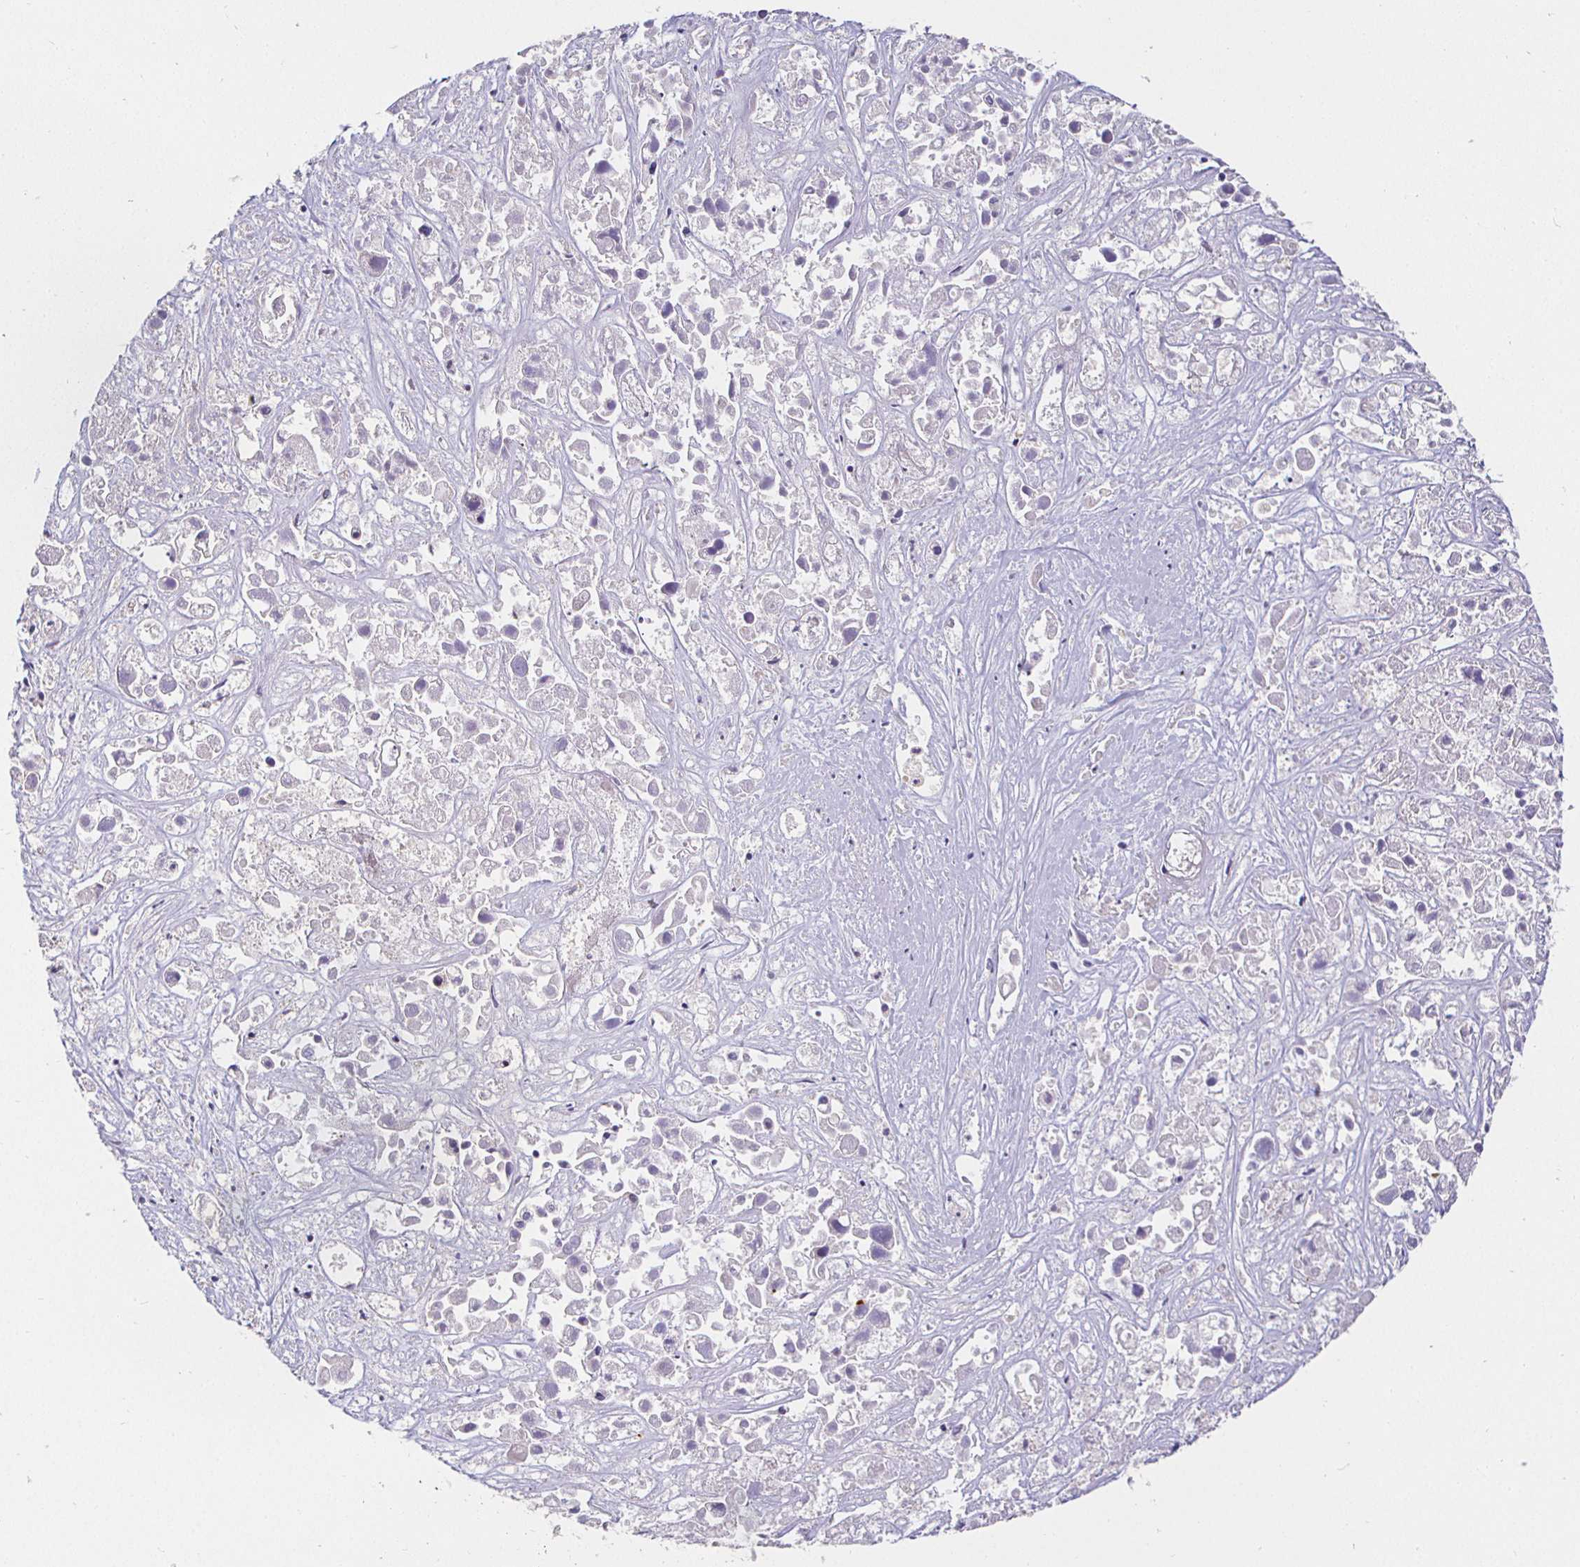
{"staining": {"intensity": "negative", "quantity": "none", "location": "none"}, "tissue": "liver cancer", "cell_type": "Tumor cells", "image_type": "cancer", "snomed": [{"axis": "morphology", "description": "Cholangiocarcinoma"}, {"axis": "topography", "description": "Liver"}], "caption": "IHC histopathology image of neoplastic tissue: human cholangiocarcinoma (liver) stained with DAB displays no significant protein positivity in tumor cells.", "gene": "IRAK1", "patient": {"sex": "male", "age": 81}}